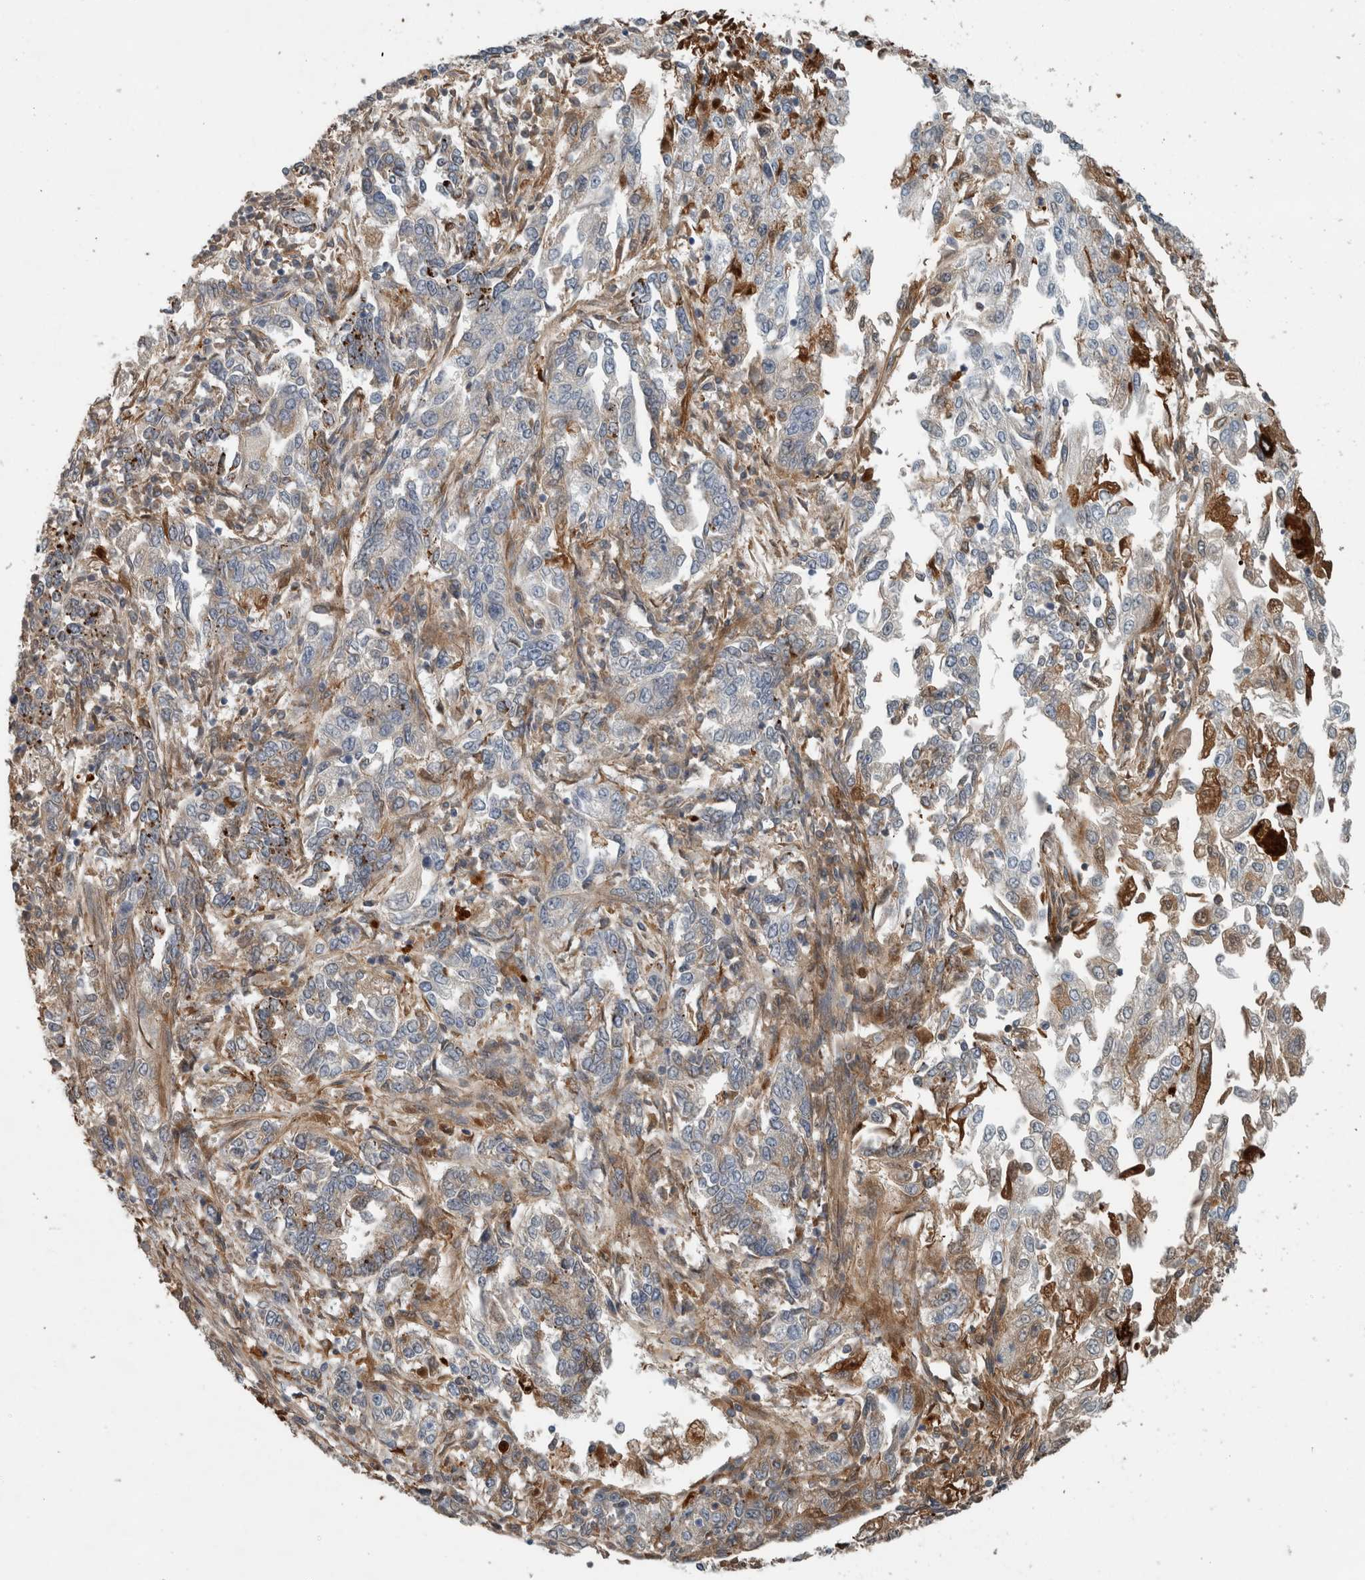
{"staining": {"intensity": "weak", "quantity": "25%-75%", "location": "cytoplasmic/membranous"}, "tissue": "endometrial cancer", "cell_type": "Tumor cells", "image_type": "cancer", "snomed": [{"axis": "morphology", "description": "Adenocarcinoma, NOS"}, {"axis": "topography", "description": "Endometrium"}], "caption": "Endometrial adenocarcinoma stained with immunohistochemistry (IHC) shows weak cytoplasmic/membranous staining in approximately 25%-75% of tumor cells.", "gene": "FN1", "patient": {"sex": "female", "age": 49}}